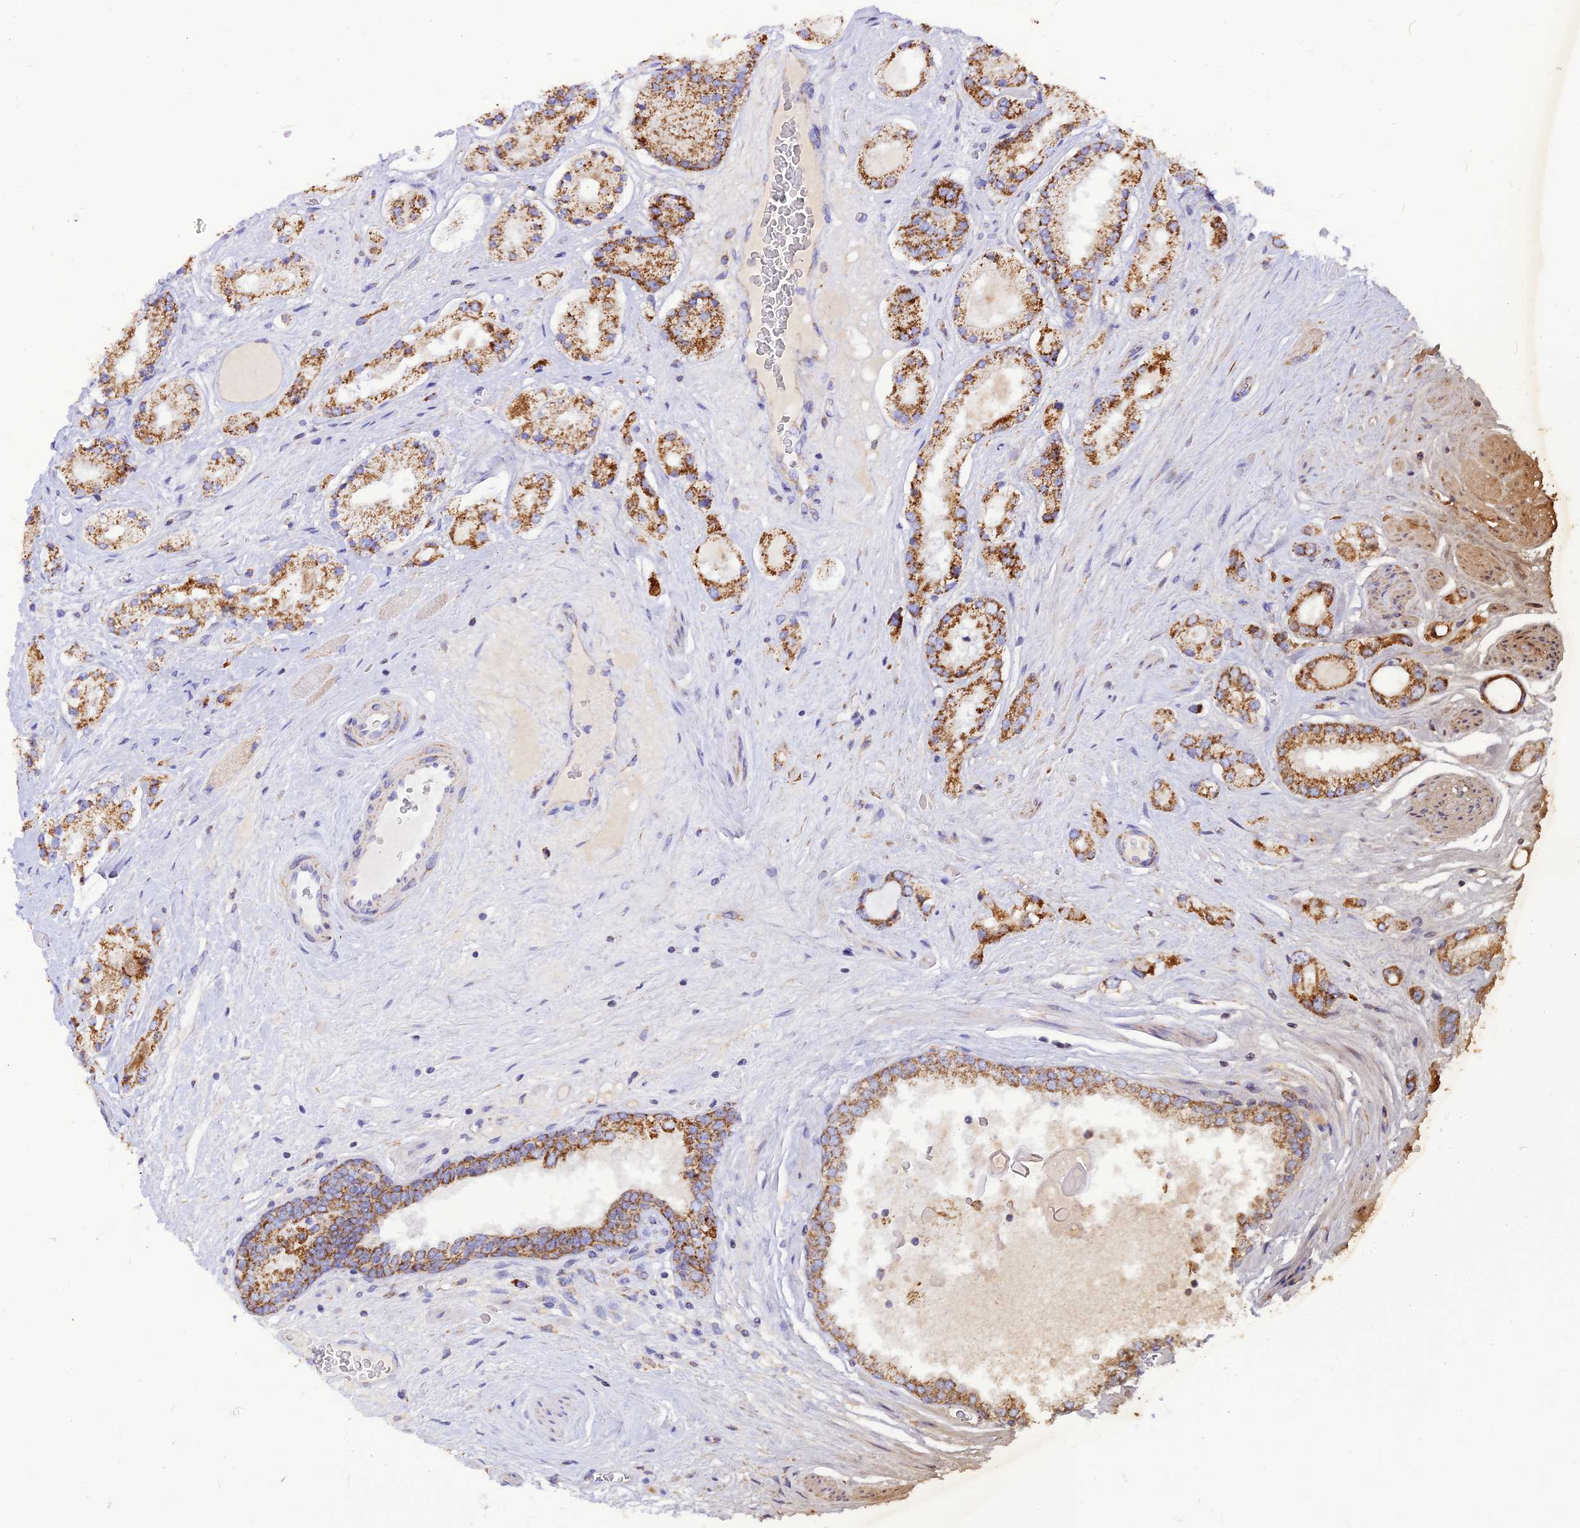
{"staining": {"intensity": "strong", "quantity": ">75%", "location": "cytoplasmic/membranous"}, "tissue": "prostate cancer", "cell_type": "Tumor cells", "image_type": "cancer", "snomed": [{"axis": "morphology", "description": "Adenocarcinoma, High grade"}, {"axis": "topography", "description": "Prostate"}], "caption": "Prostate cancer stained with a protein marker shows strong staining in tumor cells.", "gene": "ECI1", "patient": {"sex": "male", "age": 67}}